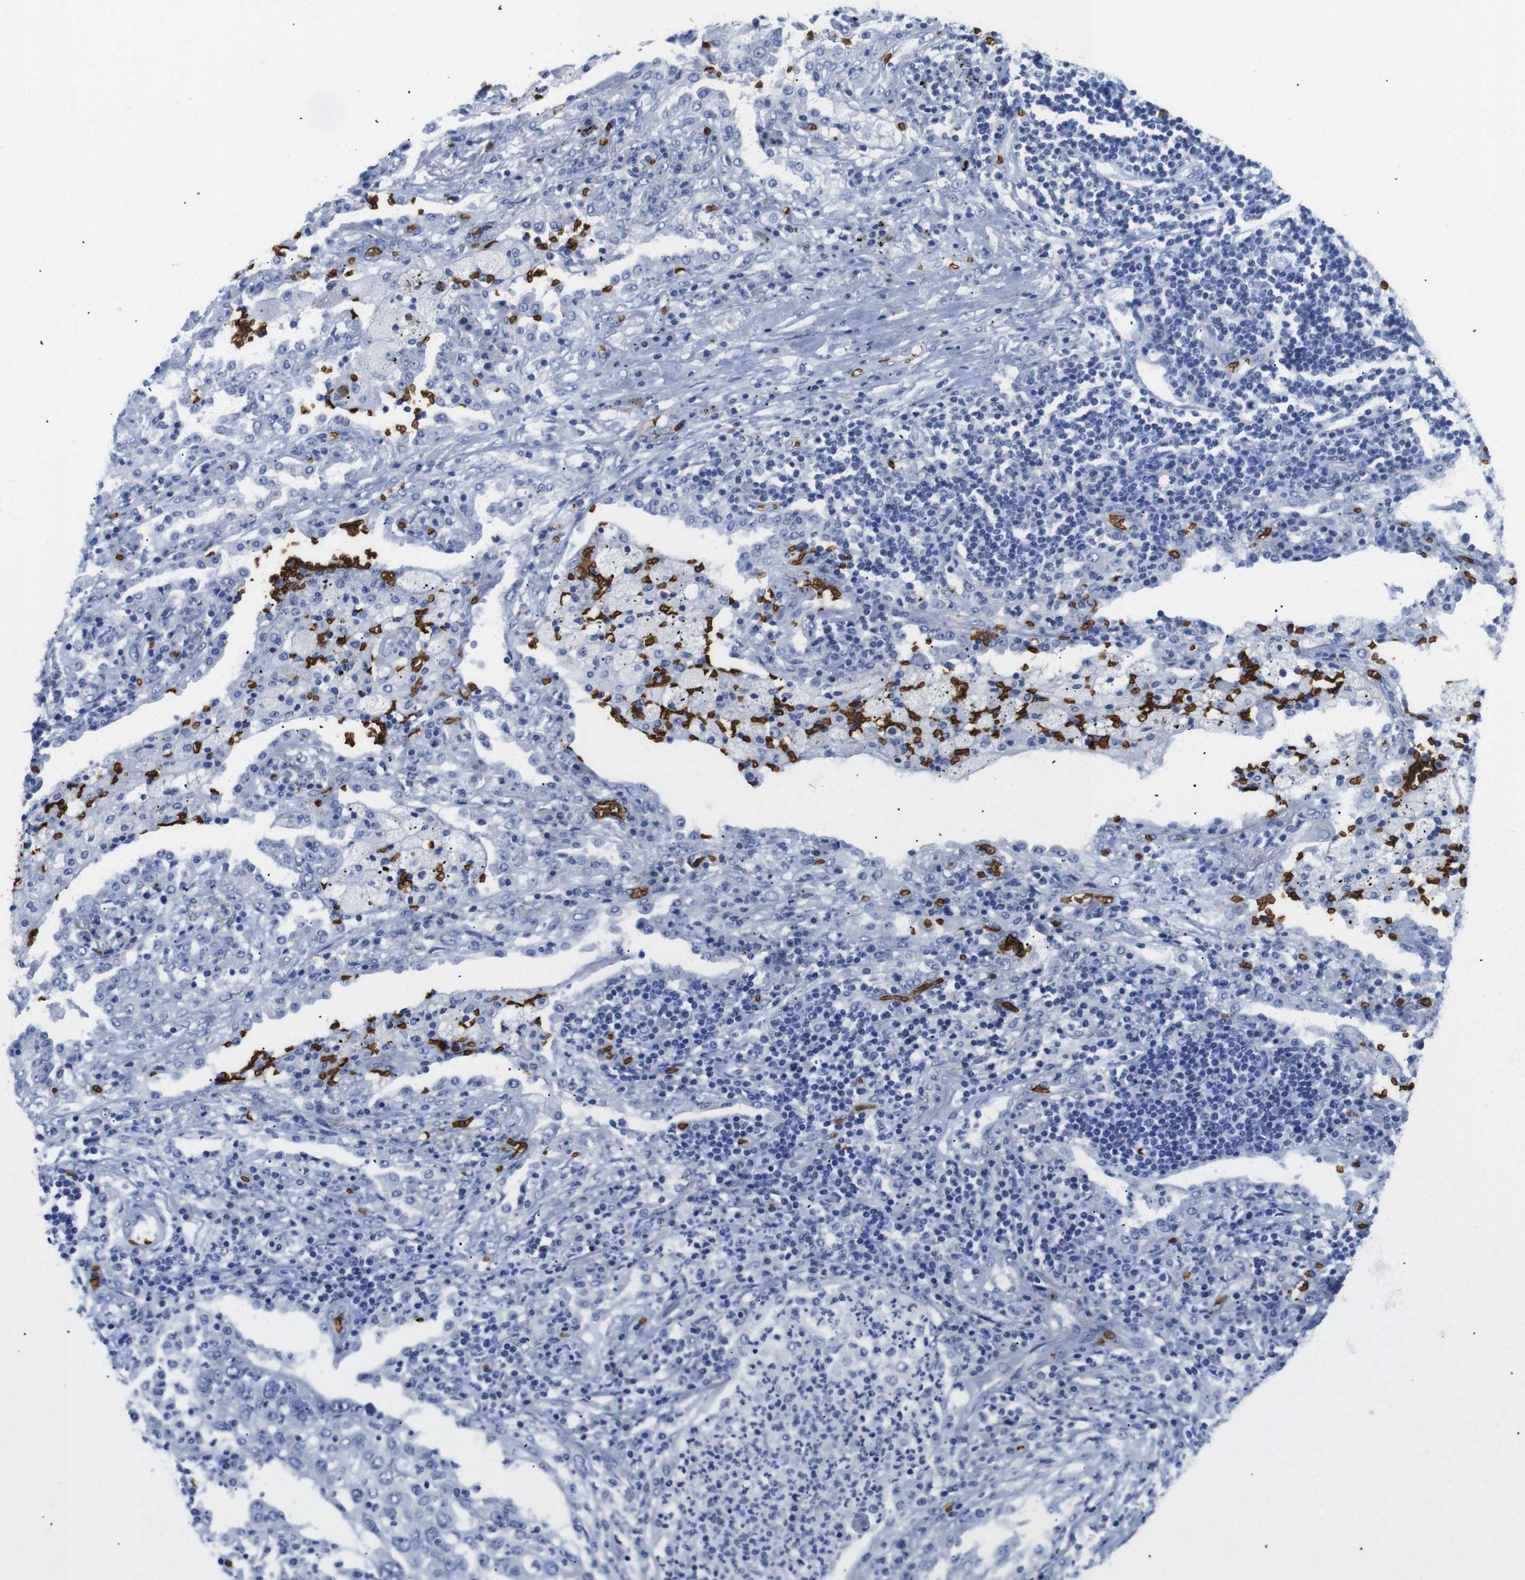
{"staining": {"intensity": "negative", "quantity": "none", "location": "none"}, "tissue": "lung cancer", "cell_type": "Tumor cells", "image_type": "cancer", "snomed": [{"axis": "morphology", "description": "Squamous cell carcinoma, NOS"}, {"axis": "topography", "description": "Lung"}], "caption": "Protein analysis of squamous cell carcinoma (lung) reveals no significant positivity in tumor cells.", "gene": "S1PR2", "patient": {"sex": "female", "age": 63}}